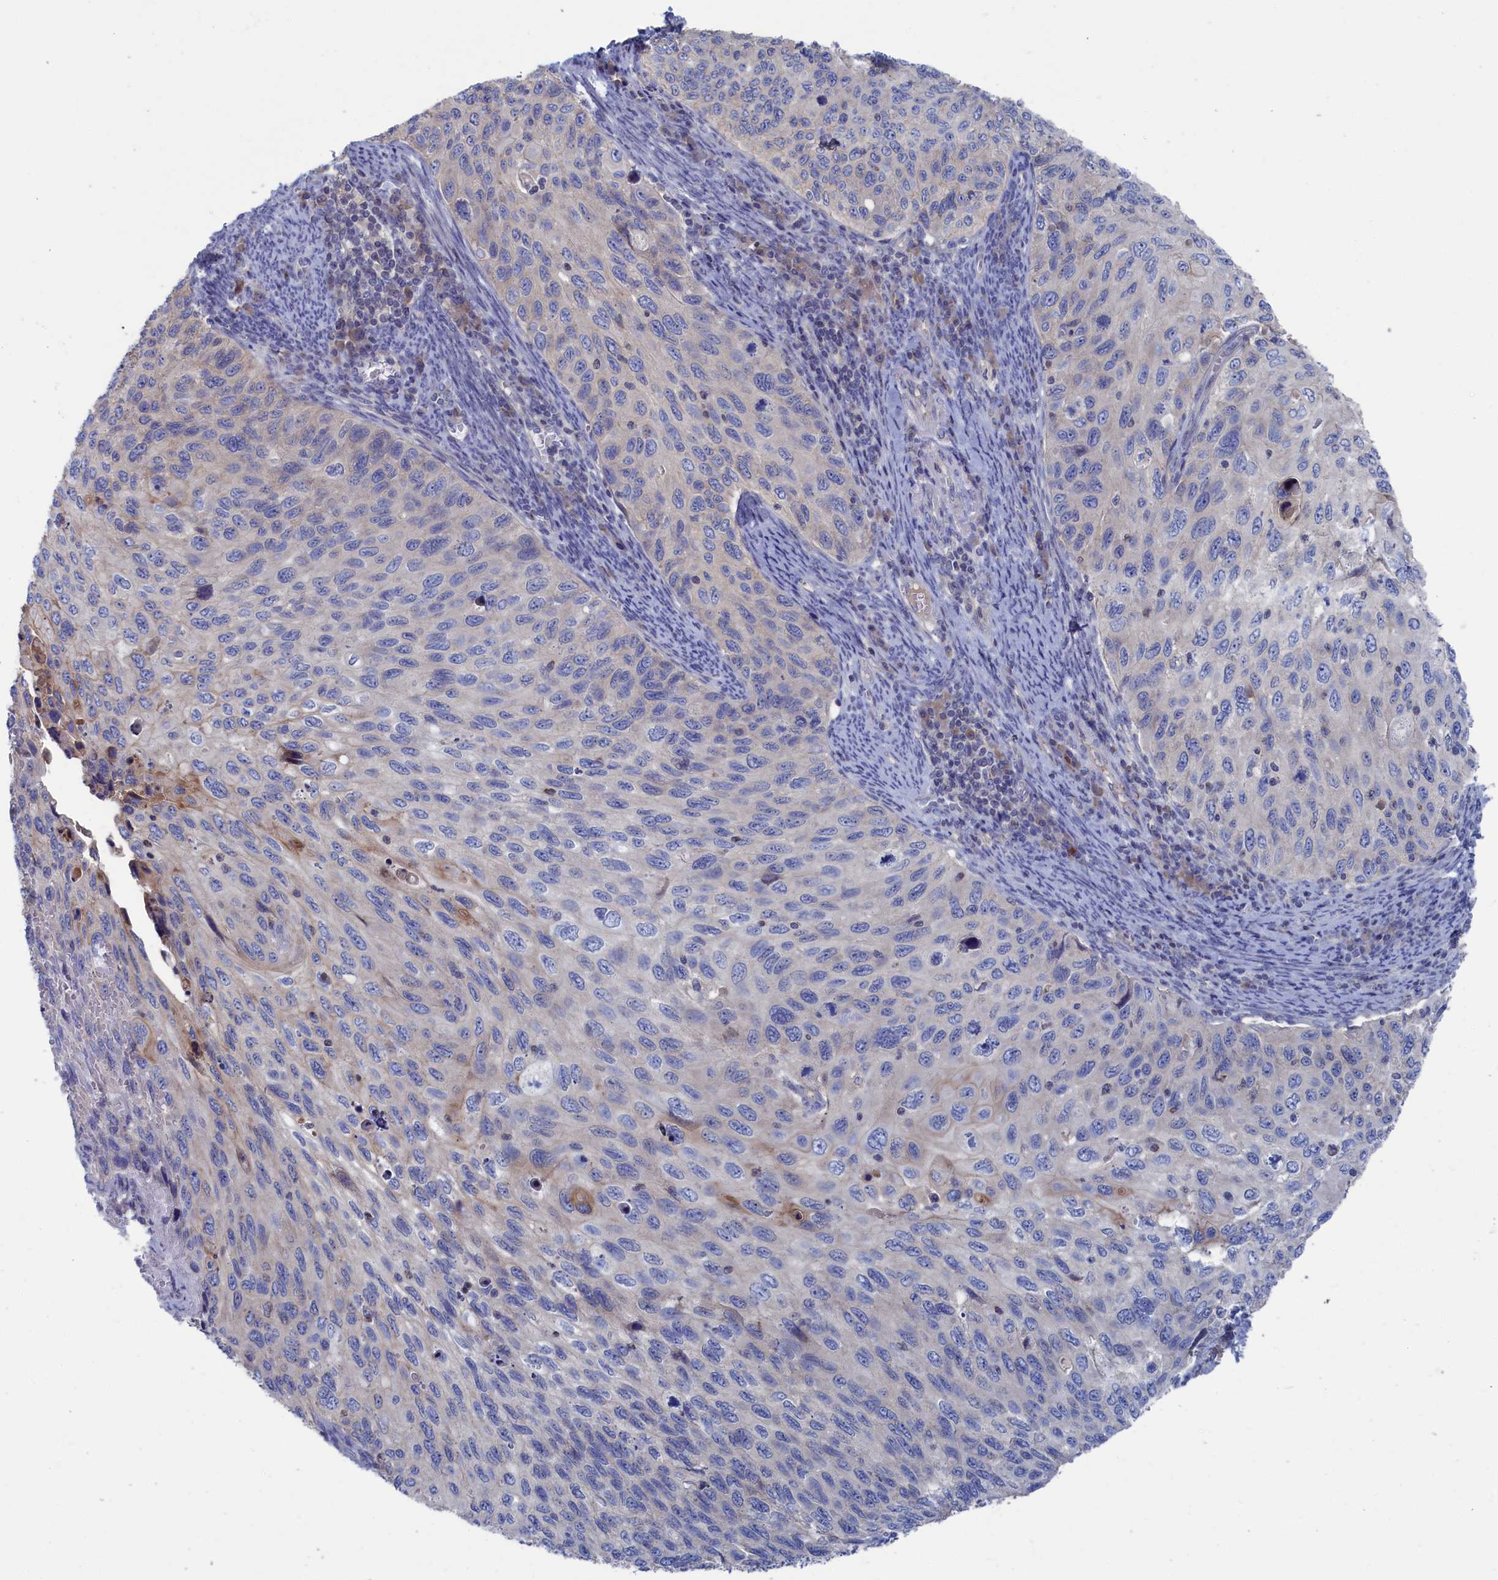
{"staining": {"intensity": "negative", "quantity": "none", "location": "none"}, "tissue": "cervical cancer", "cell_type": "Tumor cells", "image_type": "cancer", "snomed": [{"axis": "morphology", "description": "Squamous cell carcinoma, NOS"}, {"axis": "topography", "description": "Cervix"}], "caption": "There is no significant positivity in tumor cells of cervical squamous cell carcinoma.", "gene": "CEND1", "patient": {"sex": "female", "age": 70}}